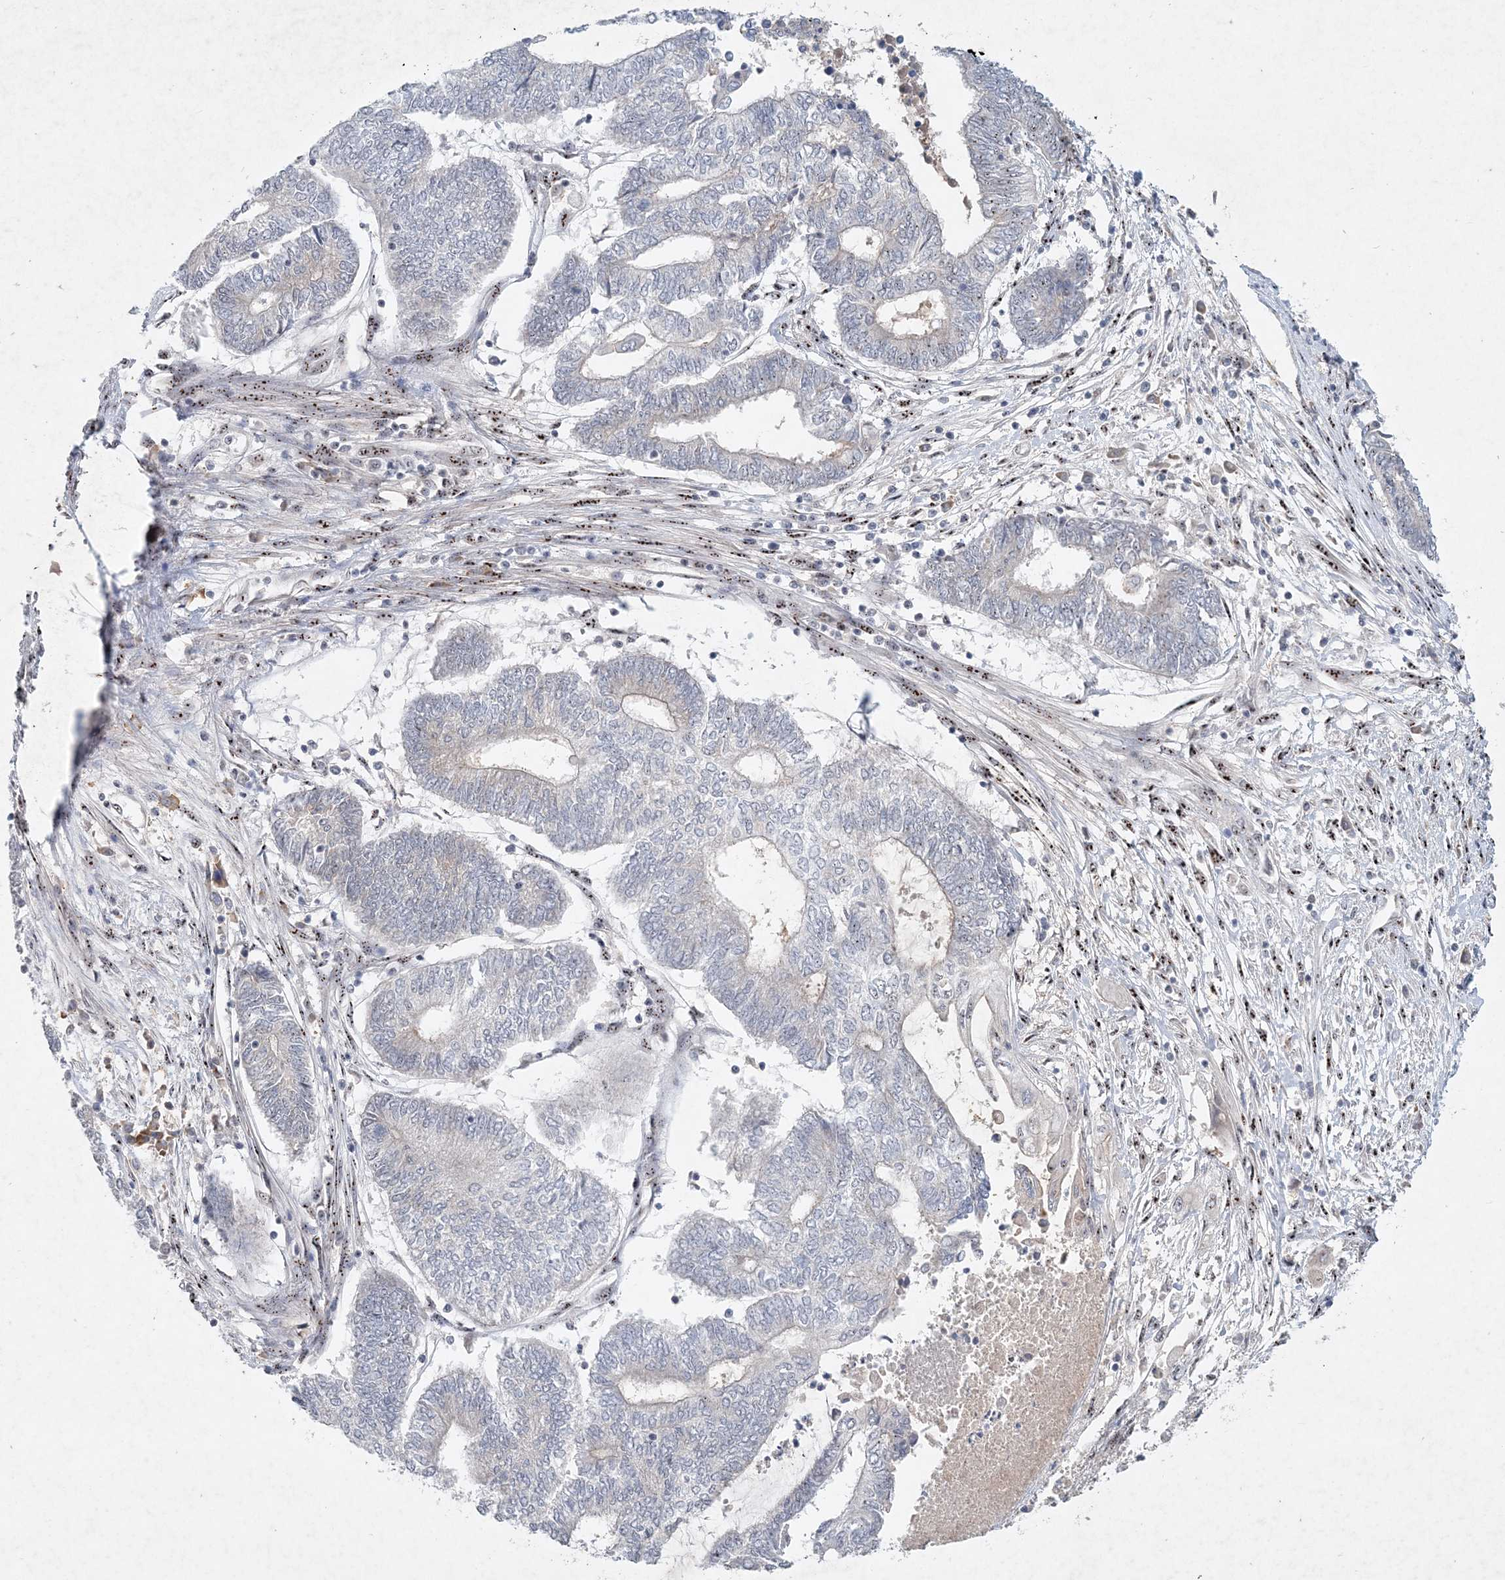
{"staining": {"intensity": "weak", "quantity": "<25%", "location": "cytoplasmic/membranous"}, "tissue": "endometrial cancer", "cell_type": "Tumor cells", "image_type": "cancer", "snomed": [{"axis": "morphology", "description": "Adenocarcinoma, NOS"}, {"axis": "topography", "description": "Uterus"}, {"axis": "topography", "description": "Endometrium"}], "caption": "An immunohistochemistry (IHC) histopathology image of endometrial cancer is shown. There is no staining in tumor cells of endometrial cancer.", "gene": "GIN1", "patient": {"sex": "female", "age": 70}}